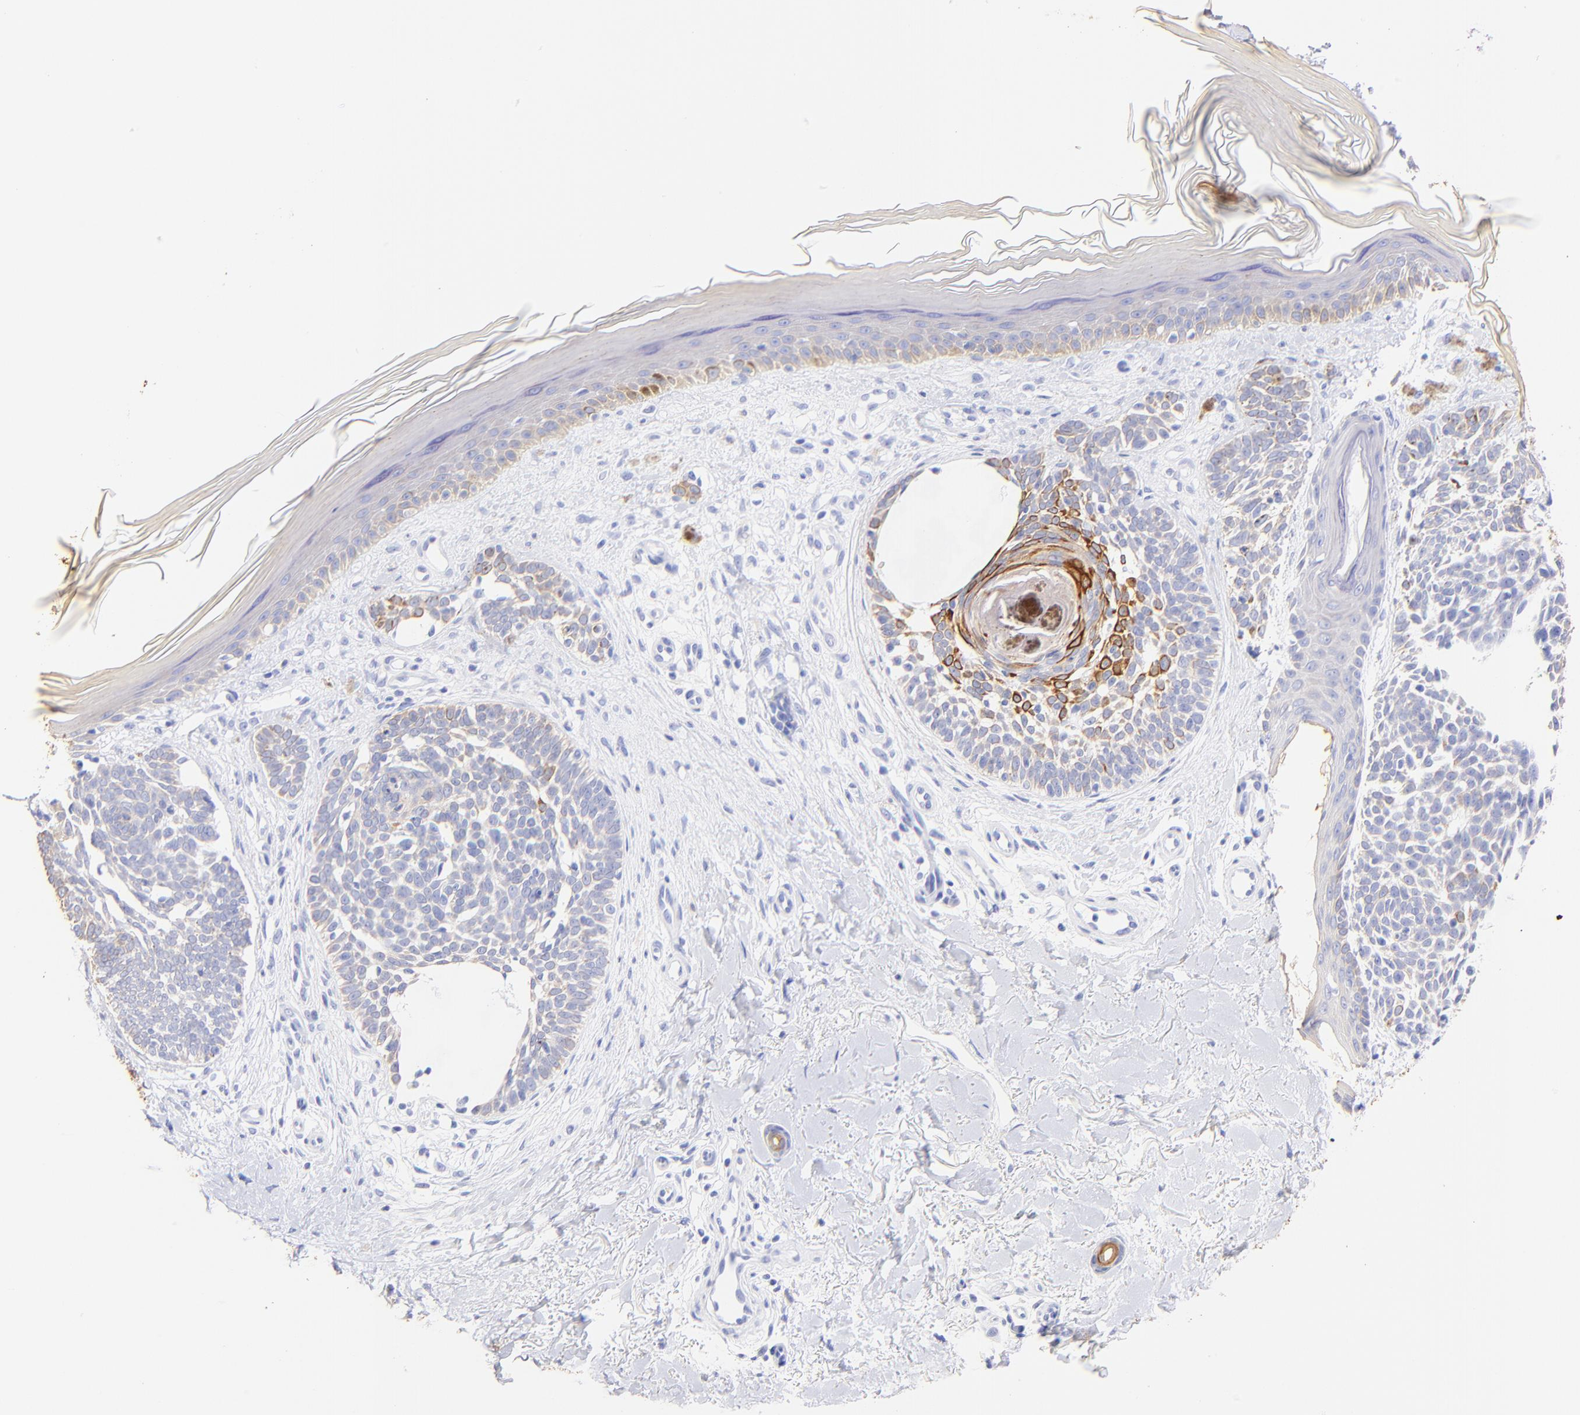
{"staining": {"intensity": "negative", "quantity": "none", "location": "none"}, "tissue": "skin cancer", "cell_type": "Tumor cells", "image_type": "cancer", "snomed": [{"axis": "morphology", "description": "Normal tissue, NOS"}, {"axis": "morphology", "description": "Basal cell carcinoma"}, {"axis": "topography", "description": "Skin"}], "caption": "IHC of human skin cancer (basal cell carcinoma) demonstrates no expression in tumor cells.", "gene": "KRT19", "patient": {"sex": "female", "age": 58}}